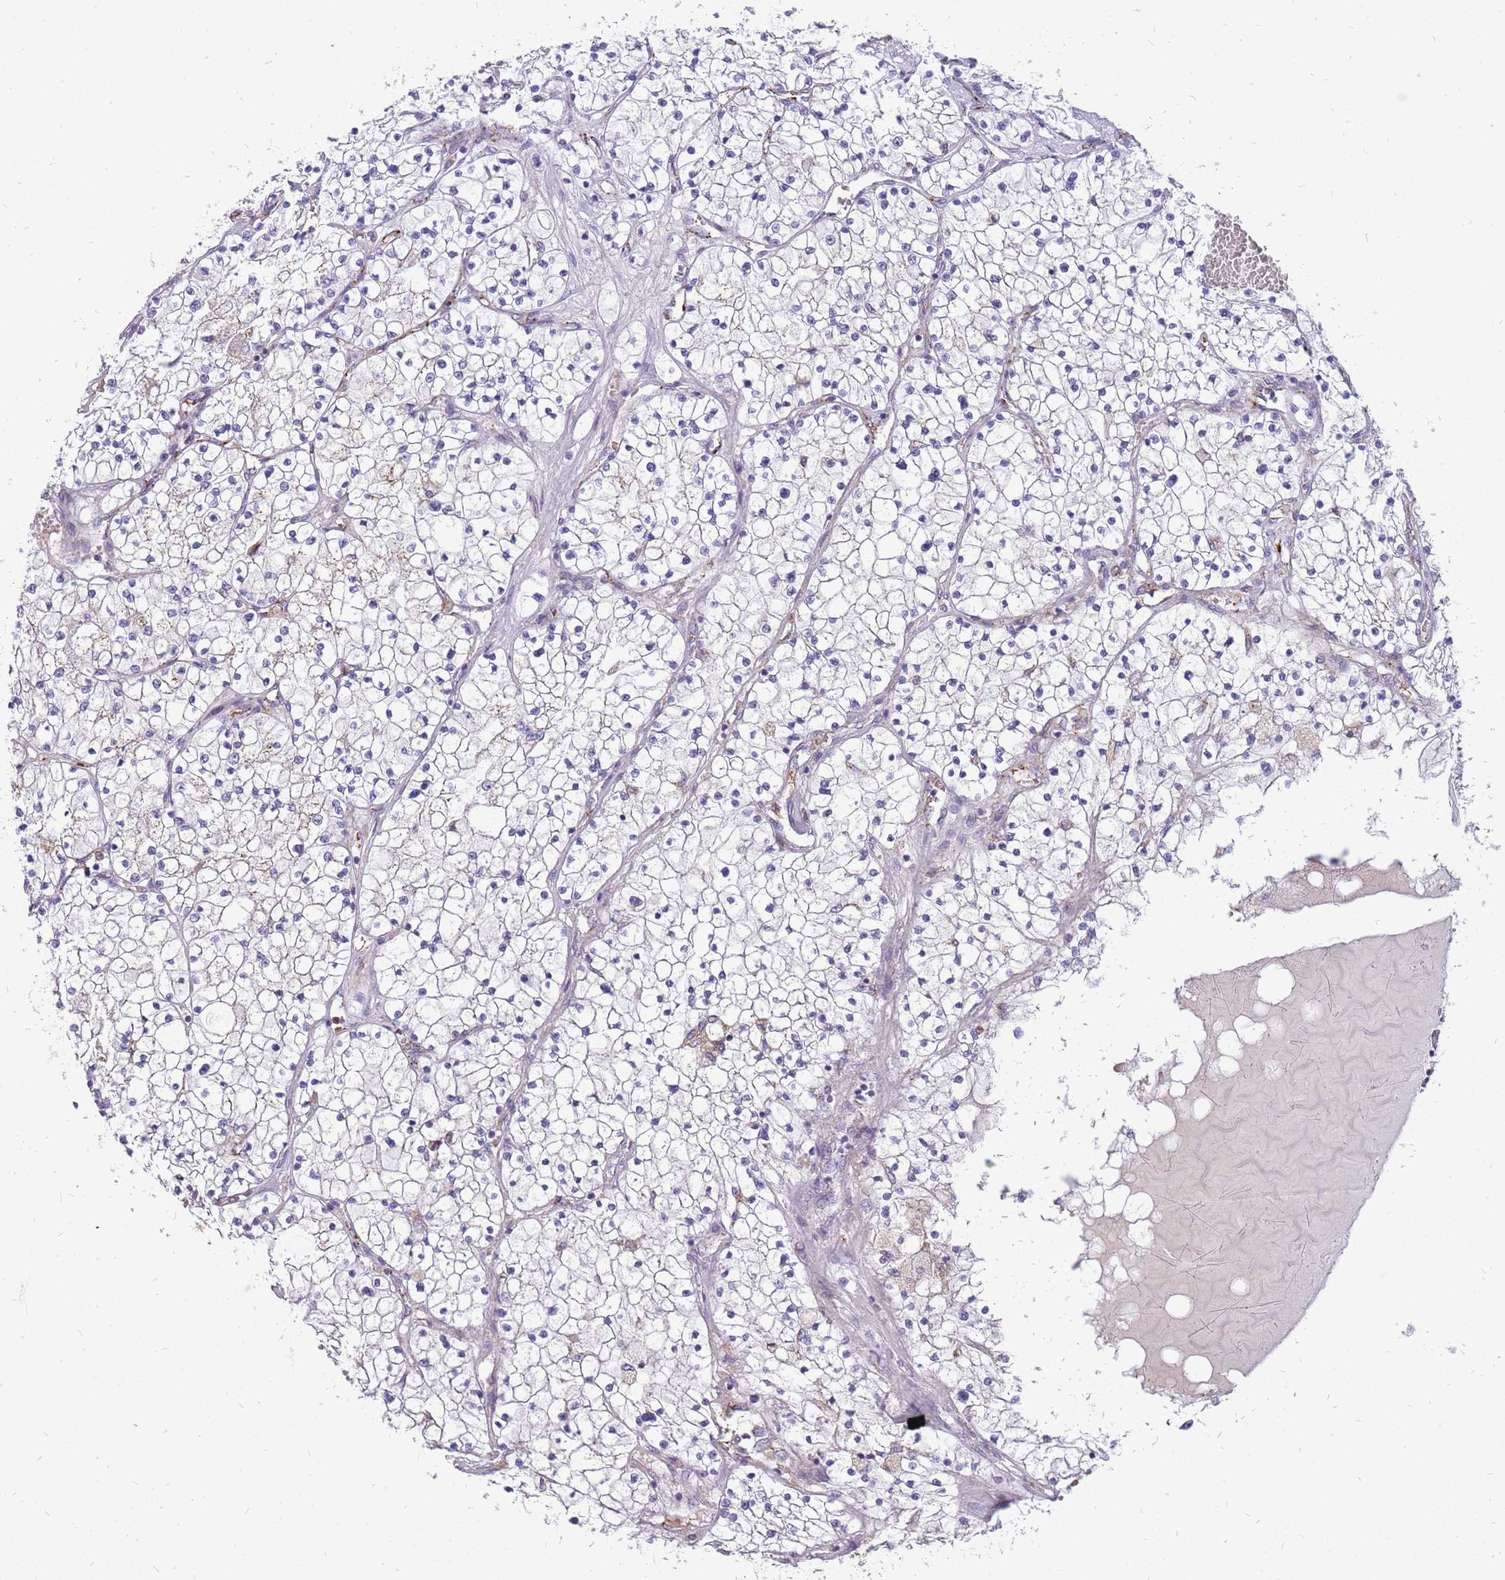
{"staining": {"intensity": "negative", "quantity": "none", "location": "none"}, "tissue": "renal cancer", "cell_type": "Tumor cells", "image_type": "cancer", "snomed": [{"axis": "morphology", "description": "Normal tissue, NOS"}, {"axis": "morphology", "description": "Adenocarcinoma, NOS"}, {"axis": "topography", "description": "Kidney"}], "caption": "Immunohistochemistry (IHC) micrograph of adenocarcinoma (renal) stained for a protein (brown), which exhibits no positivity in tumor cells.", "gene": "PCNX1", "patient": {"sex": "male", "age": 68}}